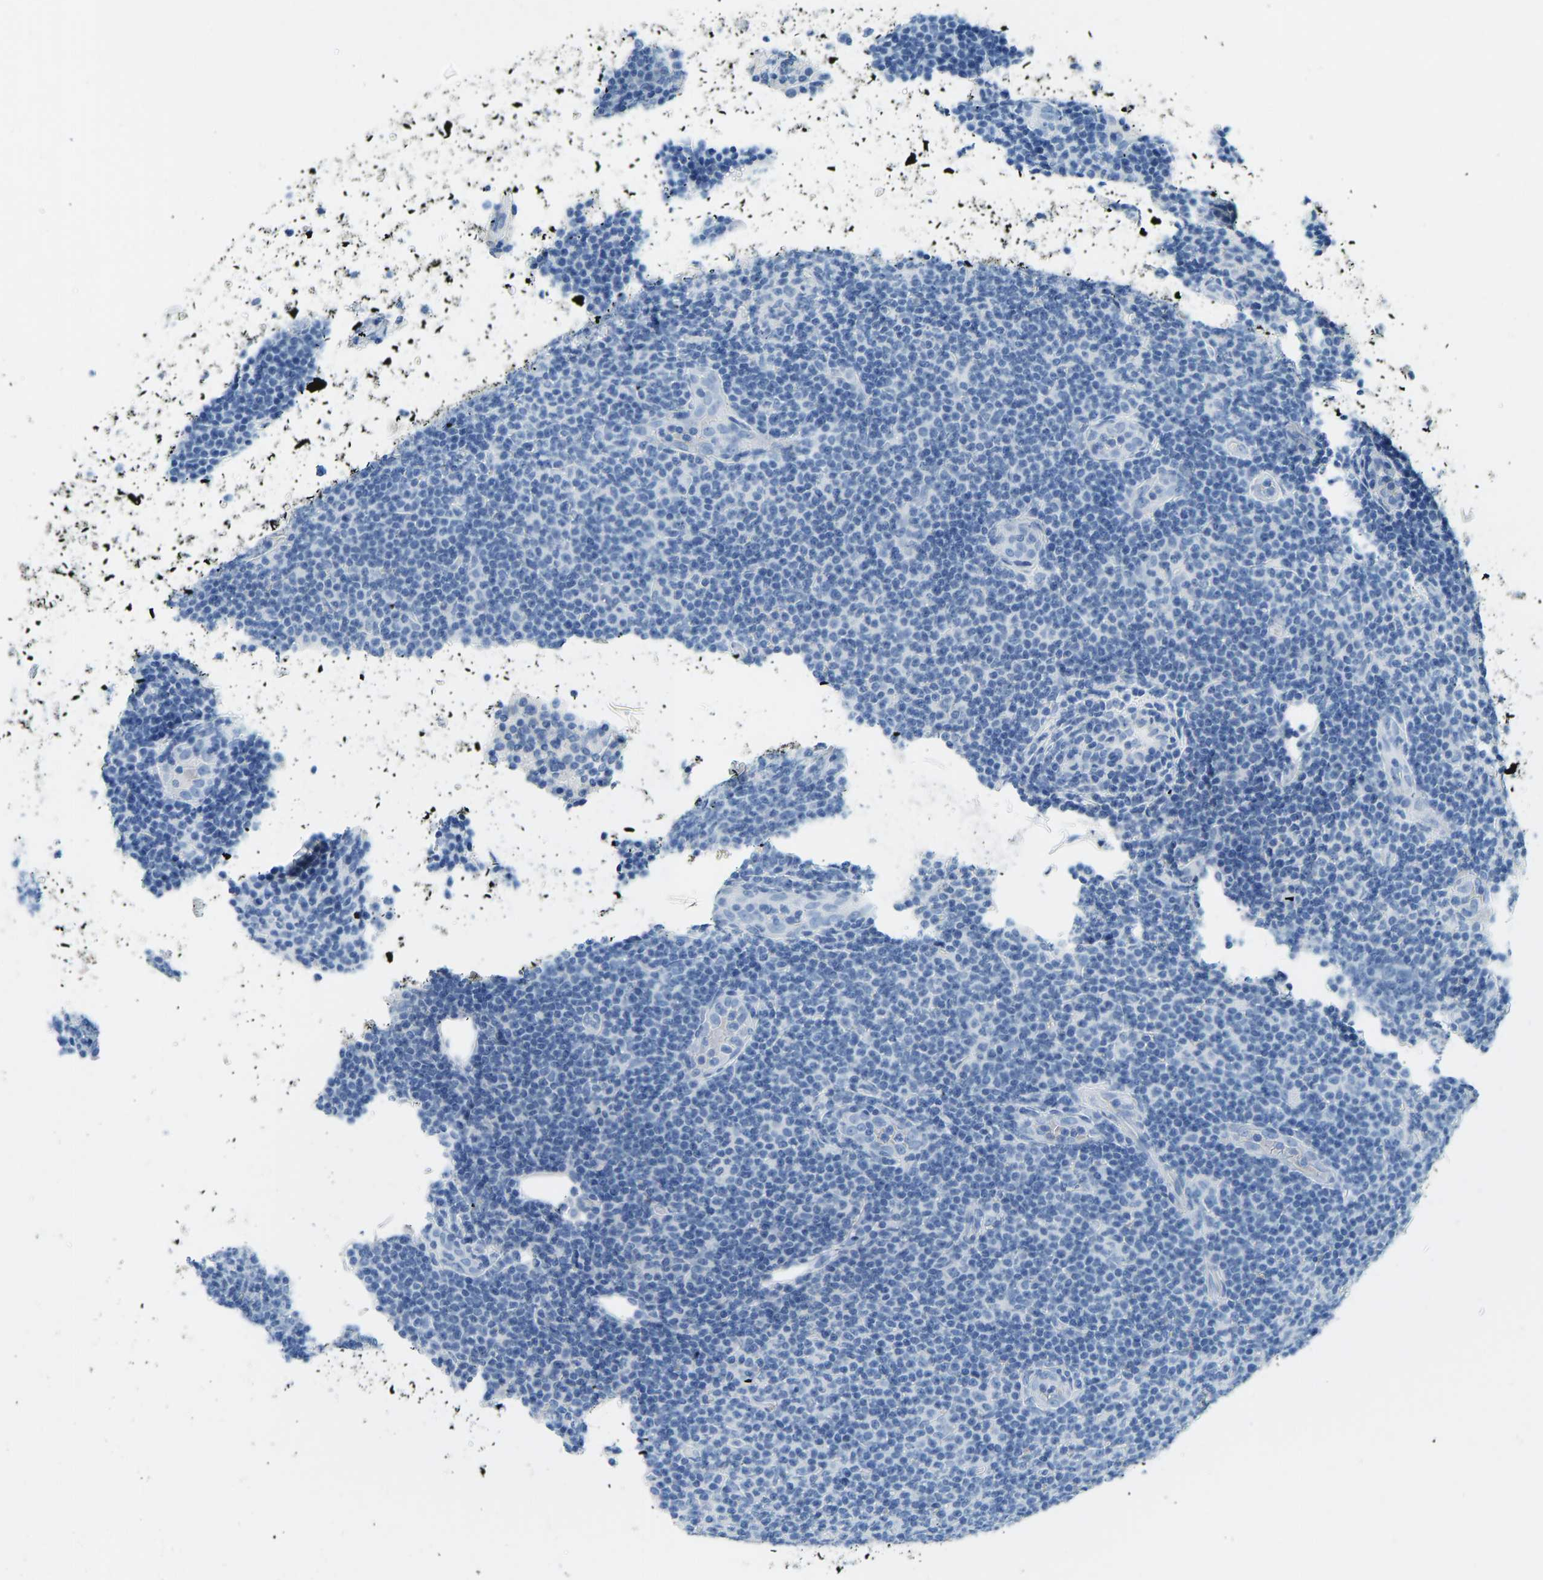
{"staining": {"intensity": "negative", "quantity": "none", "location": "none"}, "tissue": "lymphoma", "cell_type": "Tumor cells", "image_type": "cancer", "snomed": [{"axis": "morphology", "description": "Malignant lymphoma, non-Hodgkin's type, Low grade"}, {"axis": "topography", "description": "Lymph node"}], "caption": "The photomicrograph exhibits no staining of tumor cells in lymphoma. Nuclei are stained in blue.", "gene": "ATP1A1", "patient": {"sex": "male", "age": 66}}